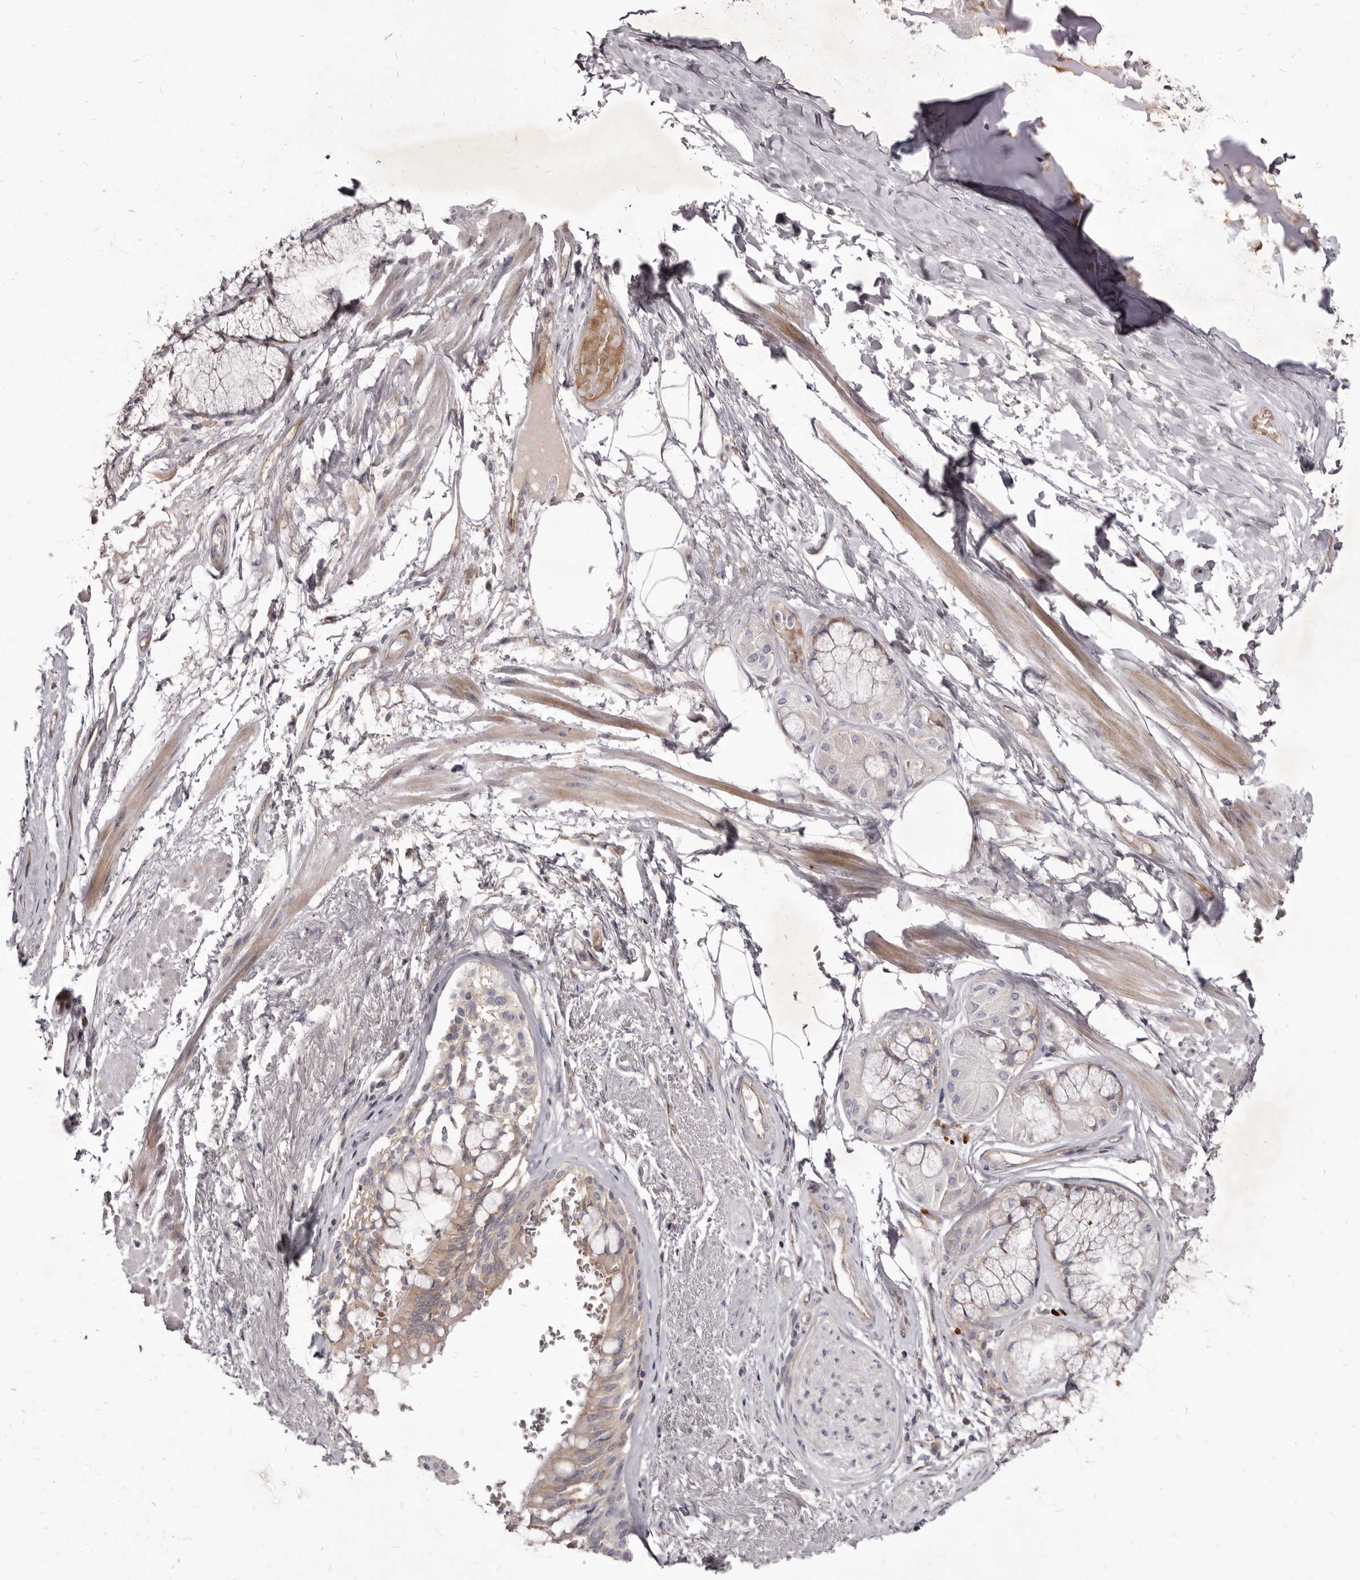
{"staining": {"intensity": "negative", "quantity": "none", "location": "none"}, "tissue": "adipose tissue", "cell_type": "Adipocytes", "image_type": "normal", "snomed": [{"axis": "morphology", "description": "Normal tissue, NOS"}, {"axis": "topography", "description": "Bronchus"}], "caption": "Immunohistochemical staining of unremarkable human adipose tissue shows no significant expression in adipocytes. The staining was performed using DAB (3,3'-diaminobenzidine) to visualize the protein expression in brown, while the nuclei were stained in blue with hematoxylin (Magnification: 20x).", "gene": "FAS", "patient": {"sex": "male", "age": 66}}